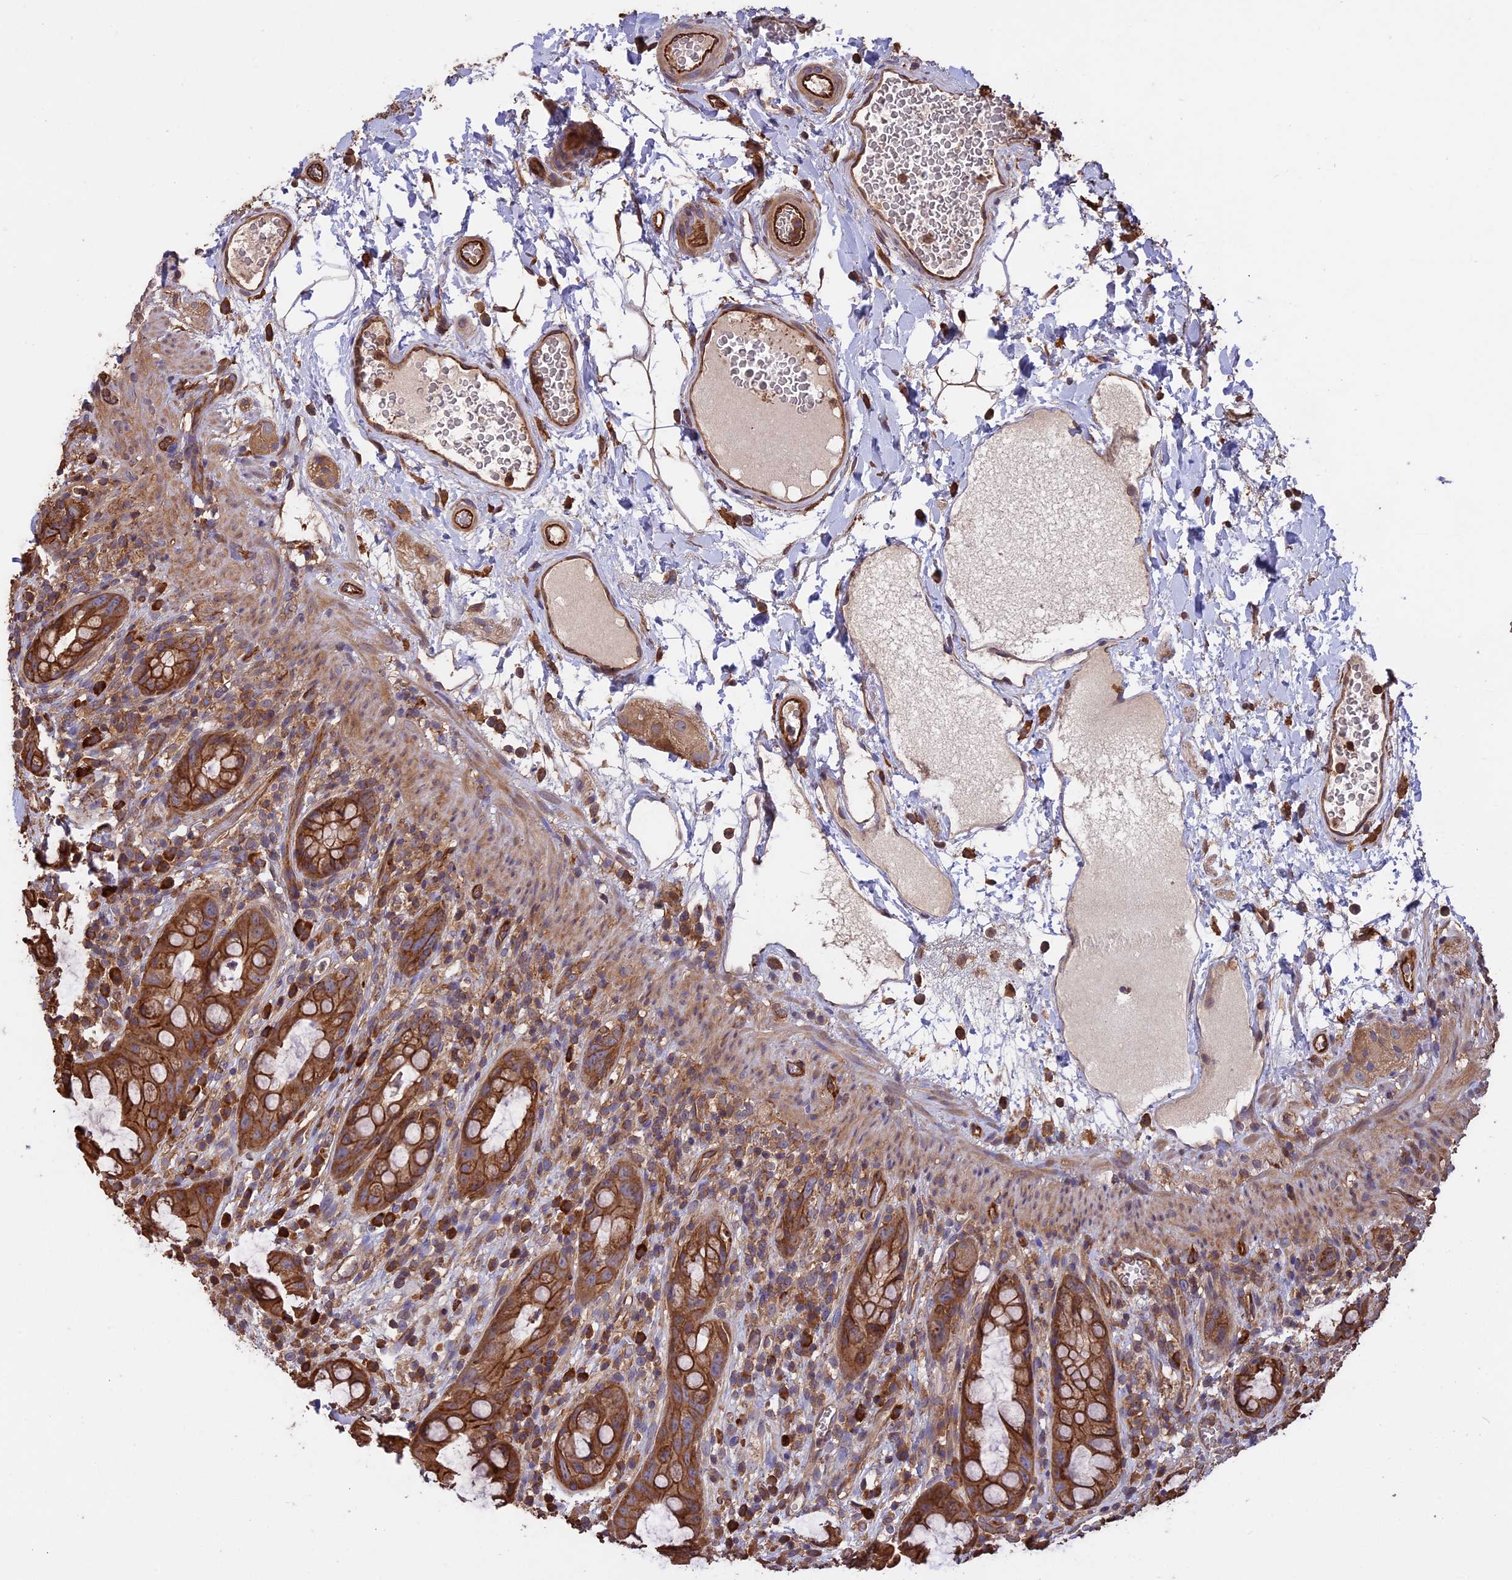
{"staining": {"intensity": "strong", "quantity": ">75%", "location": "cytoplasmic/membranous"}, "tissue": "rectum", "cell_type": "Glandular cells", "image_type": "normal", "snomed": [{"axis": "morphology", "description": "Normal tissue, NOS"}, {"axis": "topography", "description": "Rectum"}], "caption": "Immunohistochemical staining of unremarkable rectum demonstrates >75% levels of strong cytoplasmic/membranous protein positivity in approximately >75% of glandular cells.", "gene": "GAS8", "patient": {"sex": "female", "age": 57}}